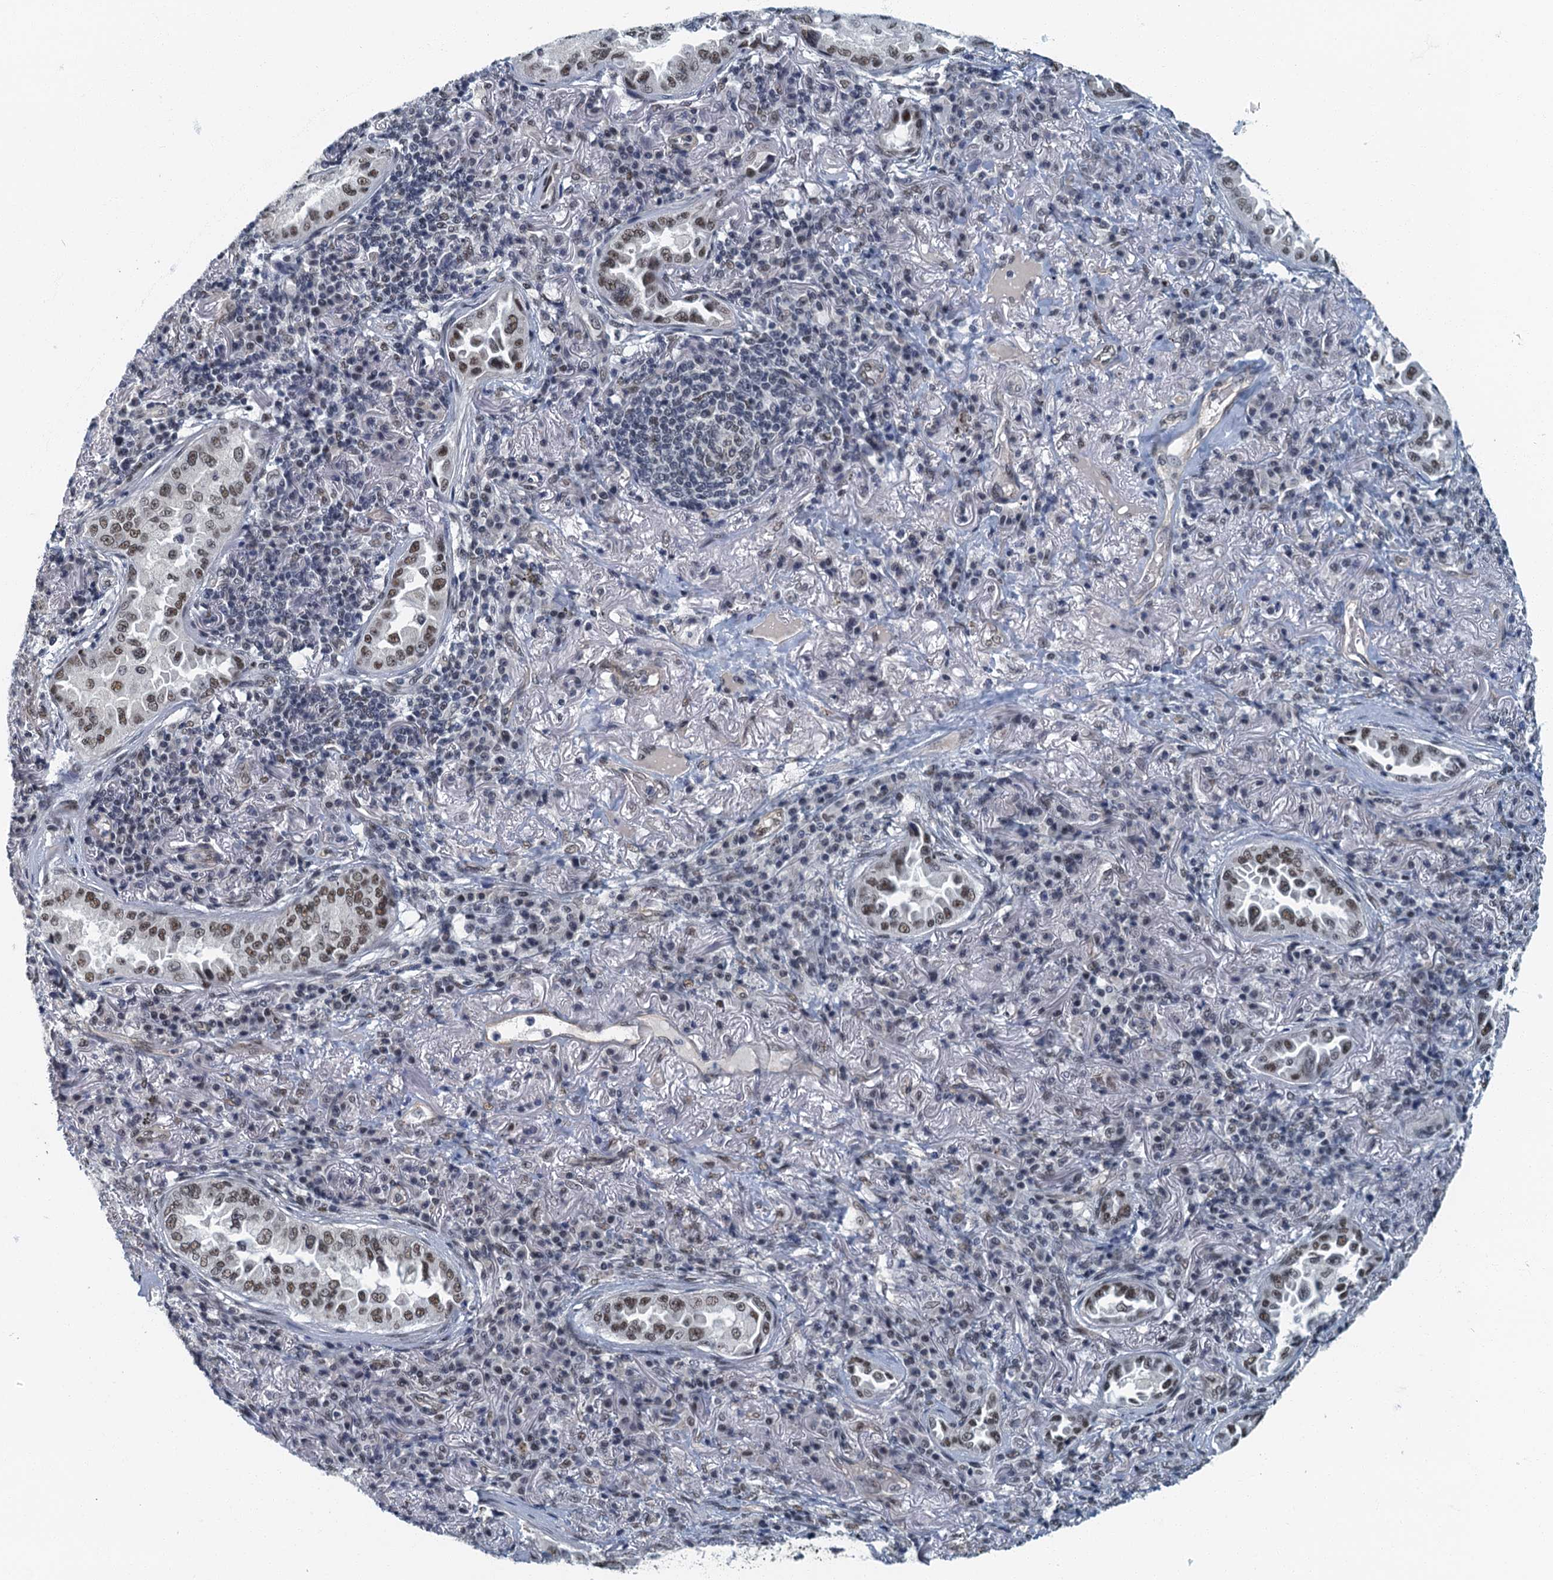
{"staining": {"intensity": "moderate", "quantity": ">75%", "location": "nuclear"}, "tissue": "lung cancer", "cell_type": "Tumor cells", "image_type": "cancer", "snomed": [{"axis": "morphology", "description": "Adenocarcinoma, NOS"}, {"axis": "topography", "description": "Lung"}], "caption": "An image of human lung cancer (adenocarcinoma) stained for a protein shows moderate nuclear brown staining in tumor cells.", "gene": "GADL1", "patient": {"sex": "female", "age": 69}}